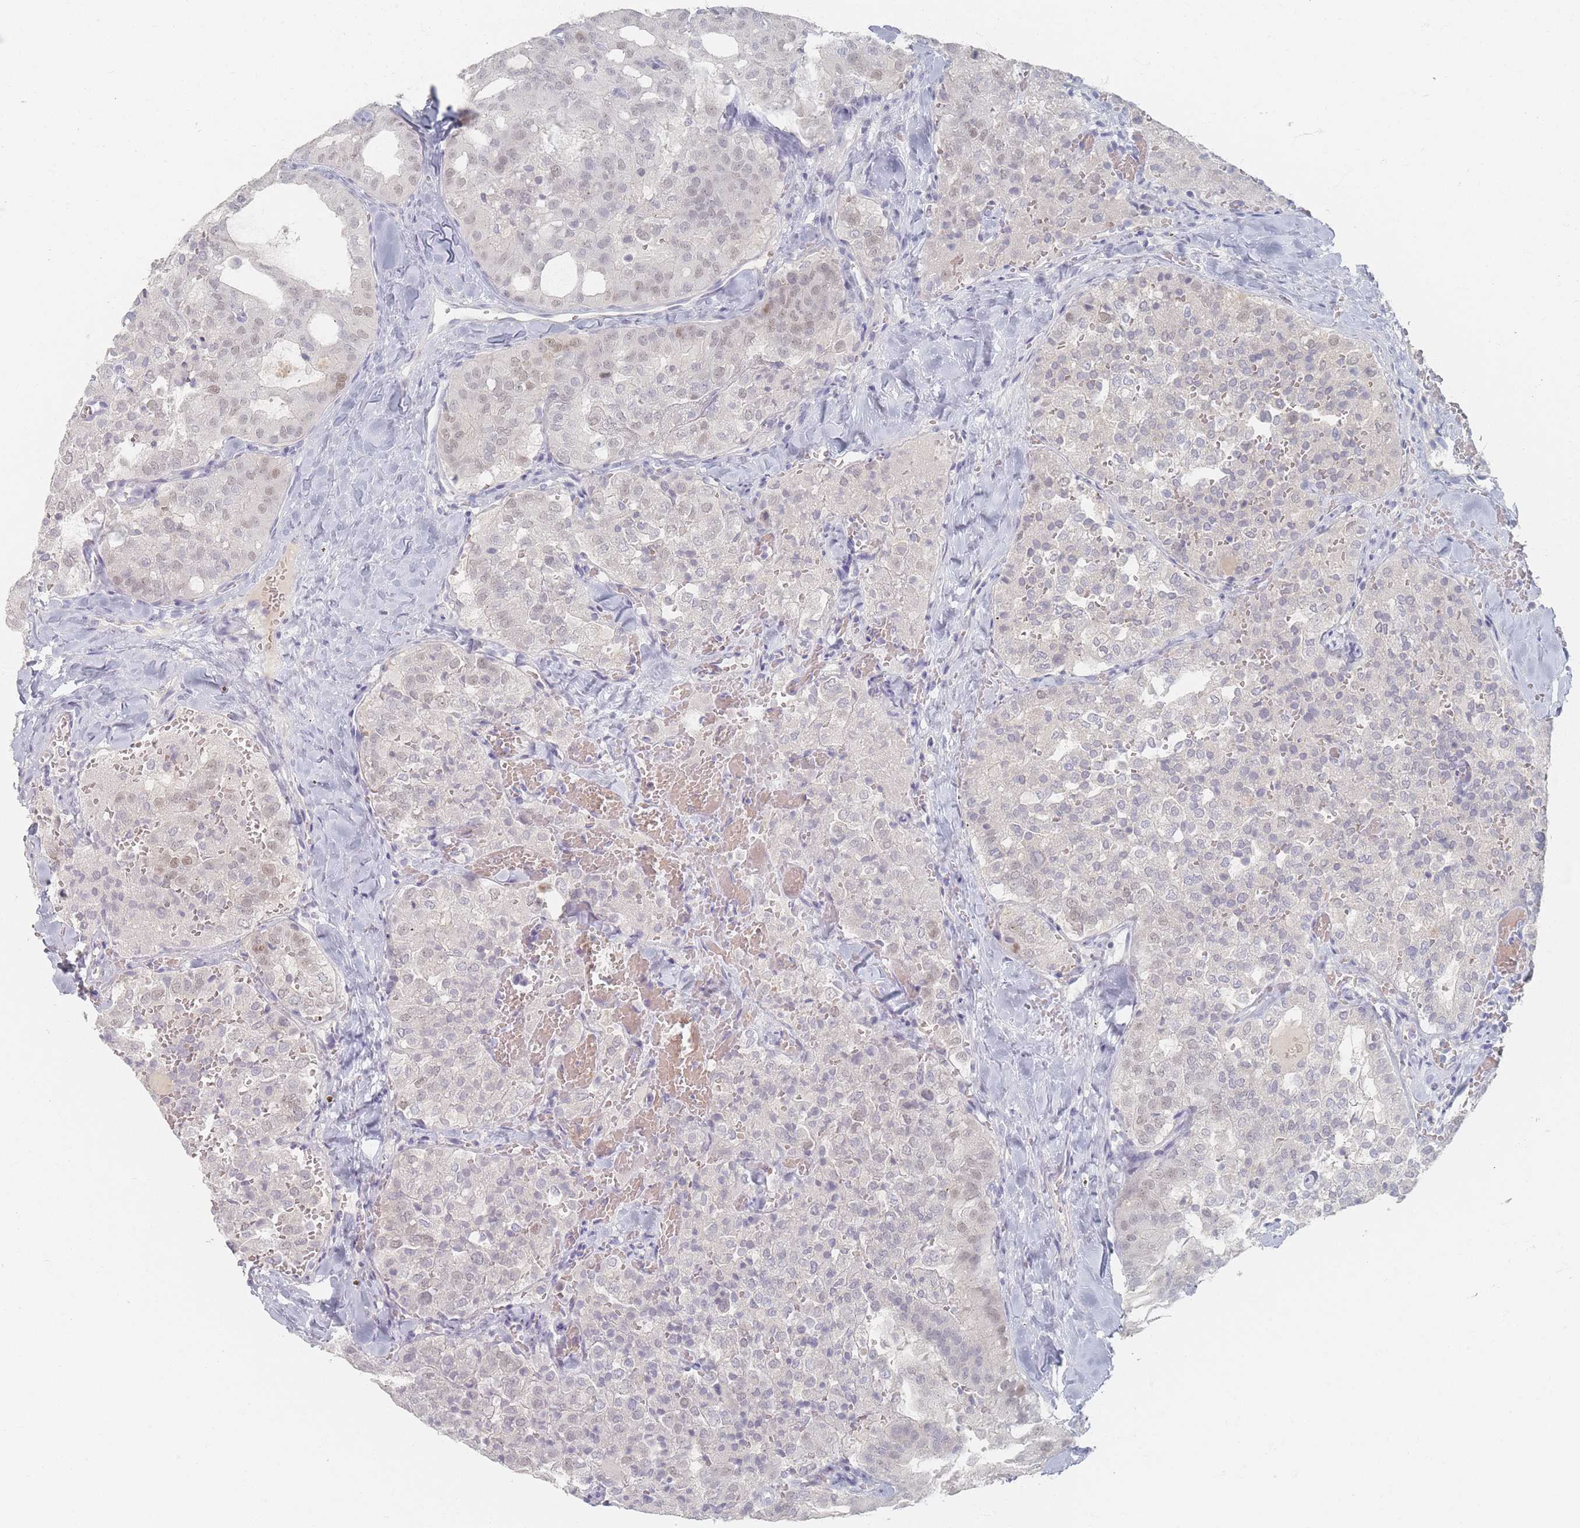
{"staining": {"intensity": "weak", "quantity": "<25%", "location": "nuclear"}, "tissue": "thyroid cancer", "cell_type": "Tumor cells", "image_type": "cancer", "snomed": [{"axis": "morphology", "description": "Follicular adenoma carcinoma, NOS"}, {"axis": "topography", "description": "Thyroid gland"}], "caption": "The photomicrograph shows no staining of tumor cells in follicular adenoma carcinoma (thyroid).", "gene": "HELZ2", "patient": {"sex": "male", "age": 75}}